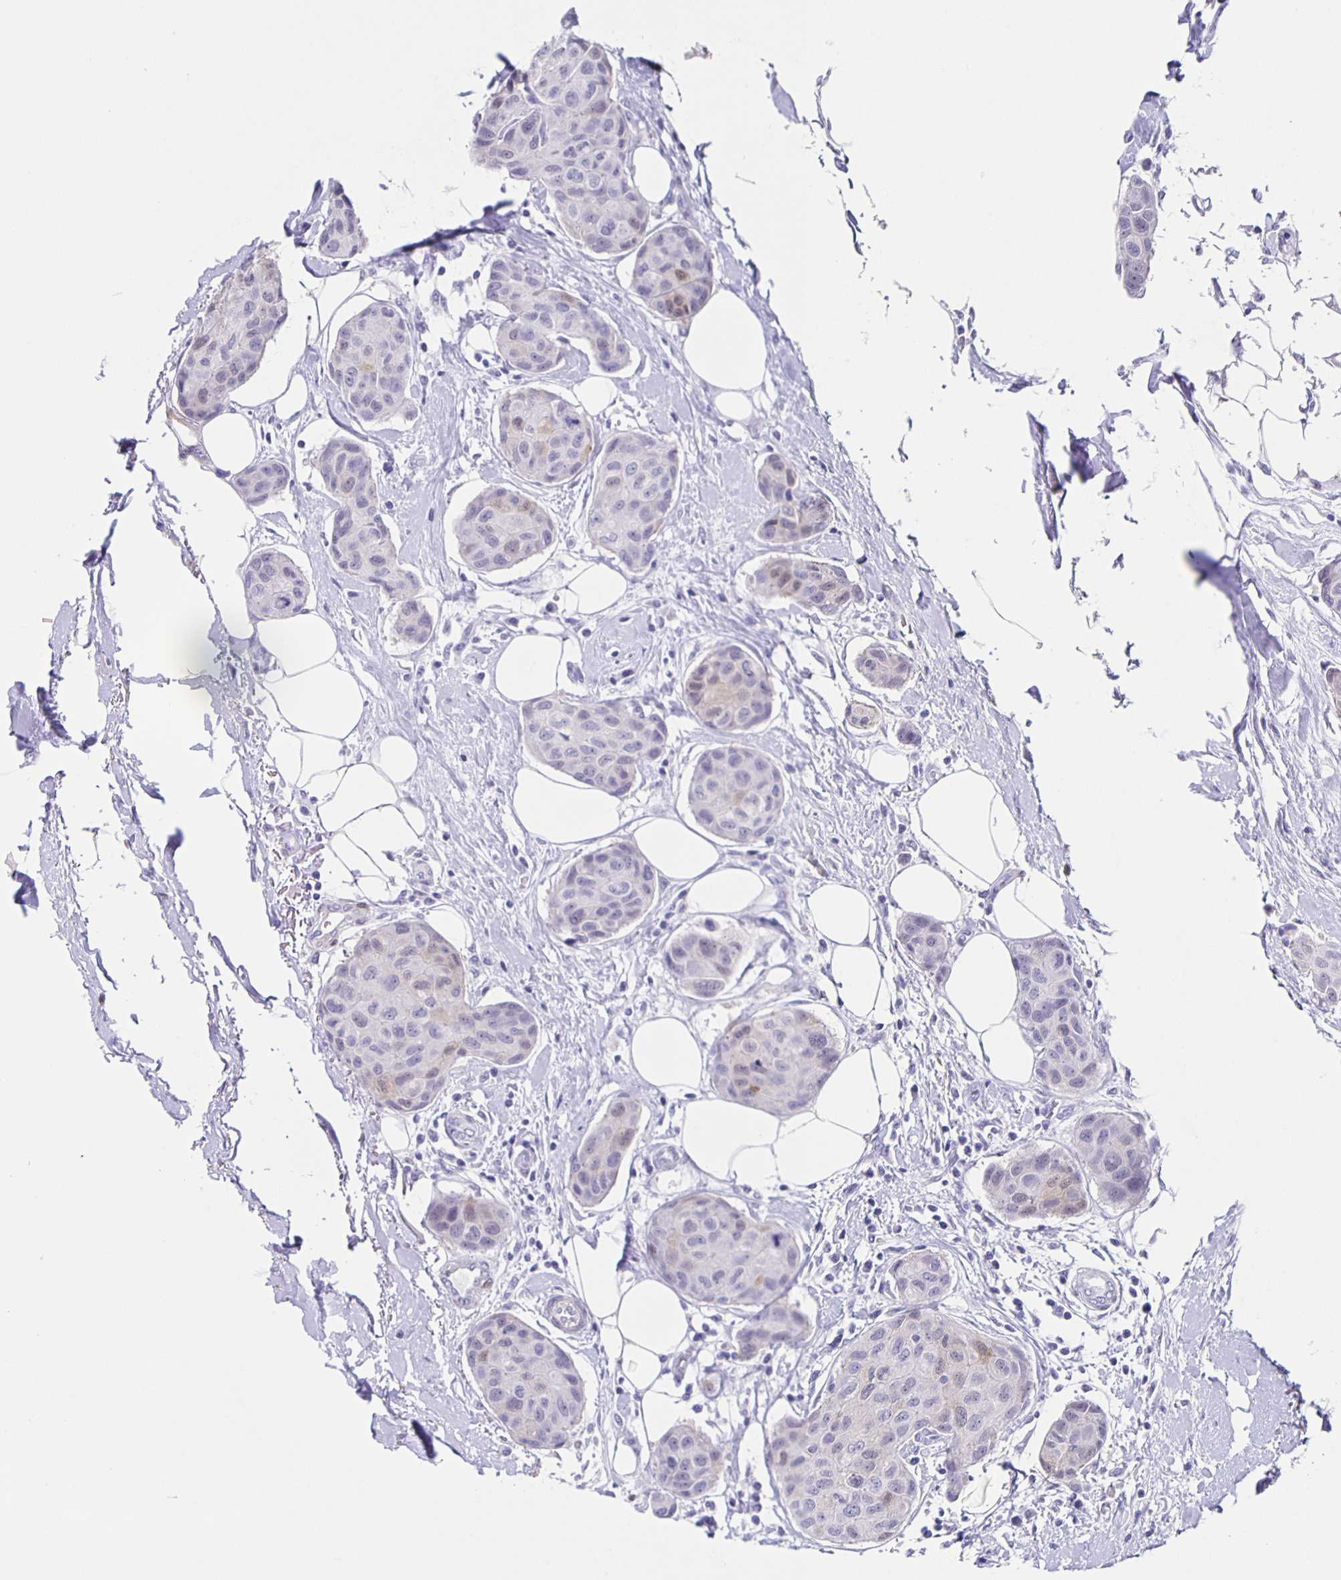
{"staining": {"intensity": "negative", "quantity": "none", "location": "none"}, "tissue": "breast cancer", "cell_type": "Tumor cells", "image_type": "cancer", "snomed": [{"axis": "morphology", "description": "Duct carcinoma"}, {"axis": "topography", "description": "Breast"}, {"axis": "topography", "description": "Lymph node"}], "caption": "A histopathology image of breast cancer stained for a protein displays no brown staining in tumor cells. (DAB (3,3'-diaminobenzidine) immunohistochemistry, high magnification).", "gene": "TPPP", "patient": {"sex": "female", "age": 80}}